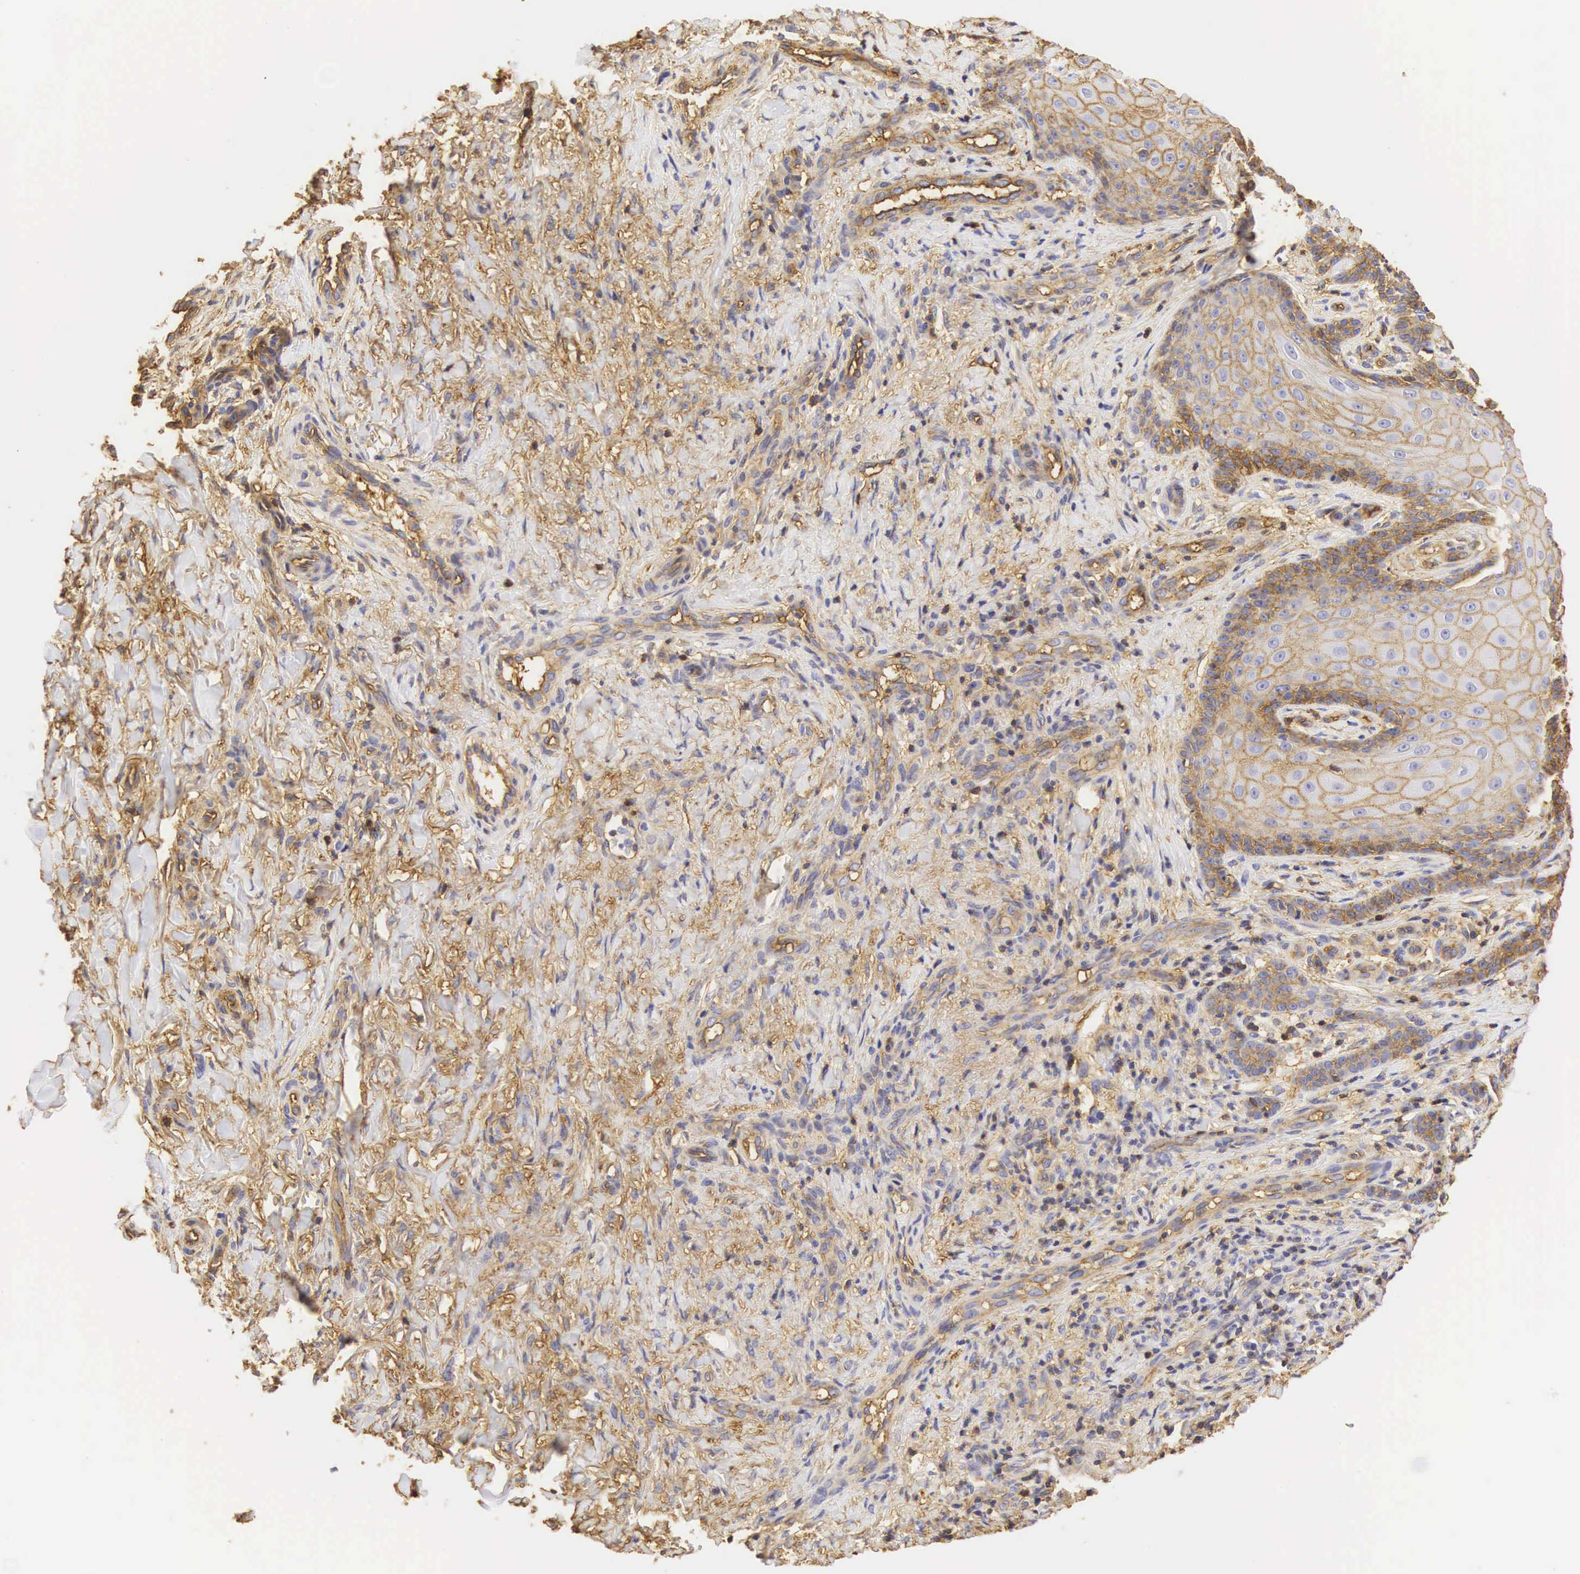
{"staining": {"intensity": "moderate", "quantity": ">75%", "location": "cytoplasmic/membranous"}, "tissue": "skin cancer", "cell_type": "Tumor cells", "image_type": "cancer", "snomed": [{"axis": "morphology", "description": "Normal tissue, NOS"}, {"axis": "morphology", "description": "Basal cell carcinoma"}, {"axis": "topography", "description": "Skin"}], "caption": "Immunohistochemistry photomicrograph of neoplastic tissue: human skin basal cell carcinoma stained using immunohistochemistry shows medium levels of moderate protein expression localized specifically in the cytoplasmic/membranous of tumor cells, appearing as a cytoplasmic/membranous brown color.", "gene": "CD99", "patient": {"sex": "male", "age": 81}}